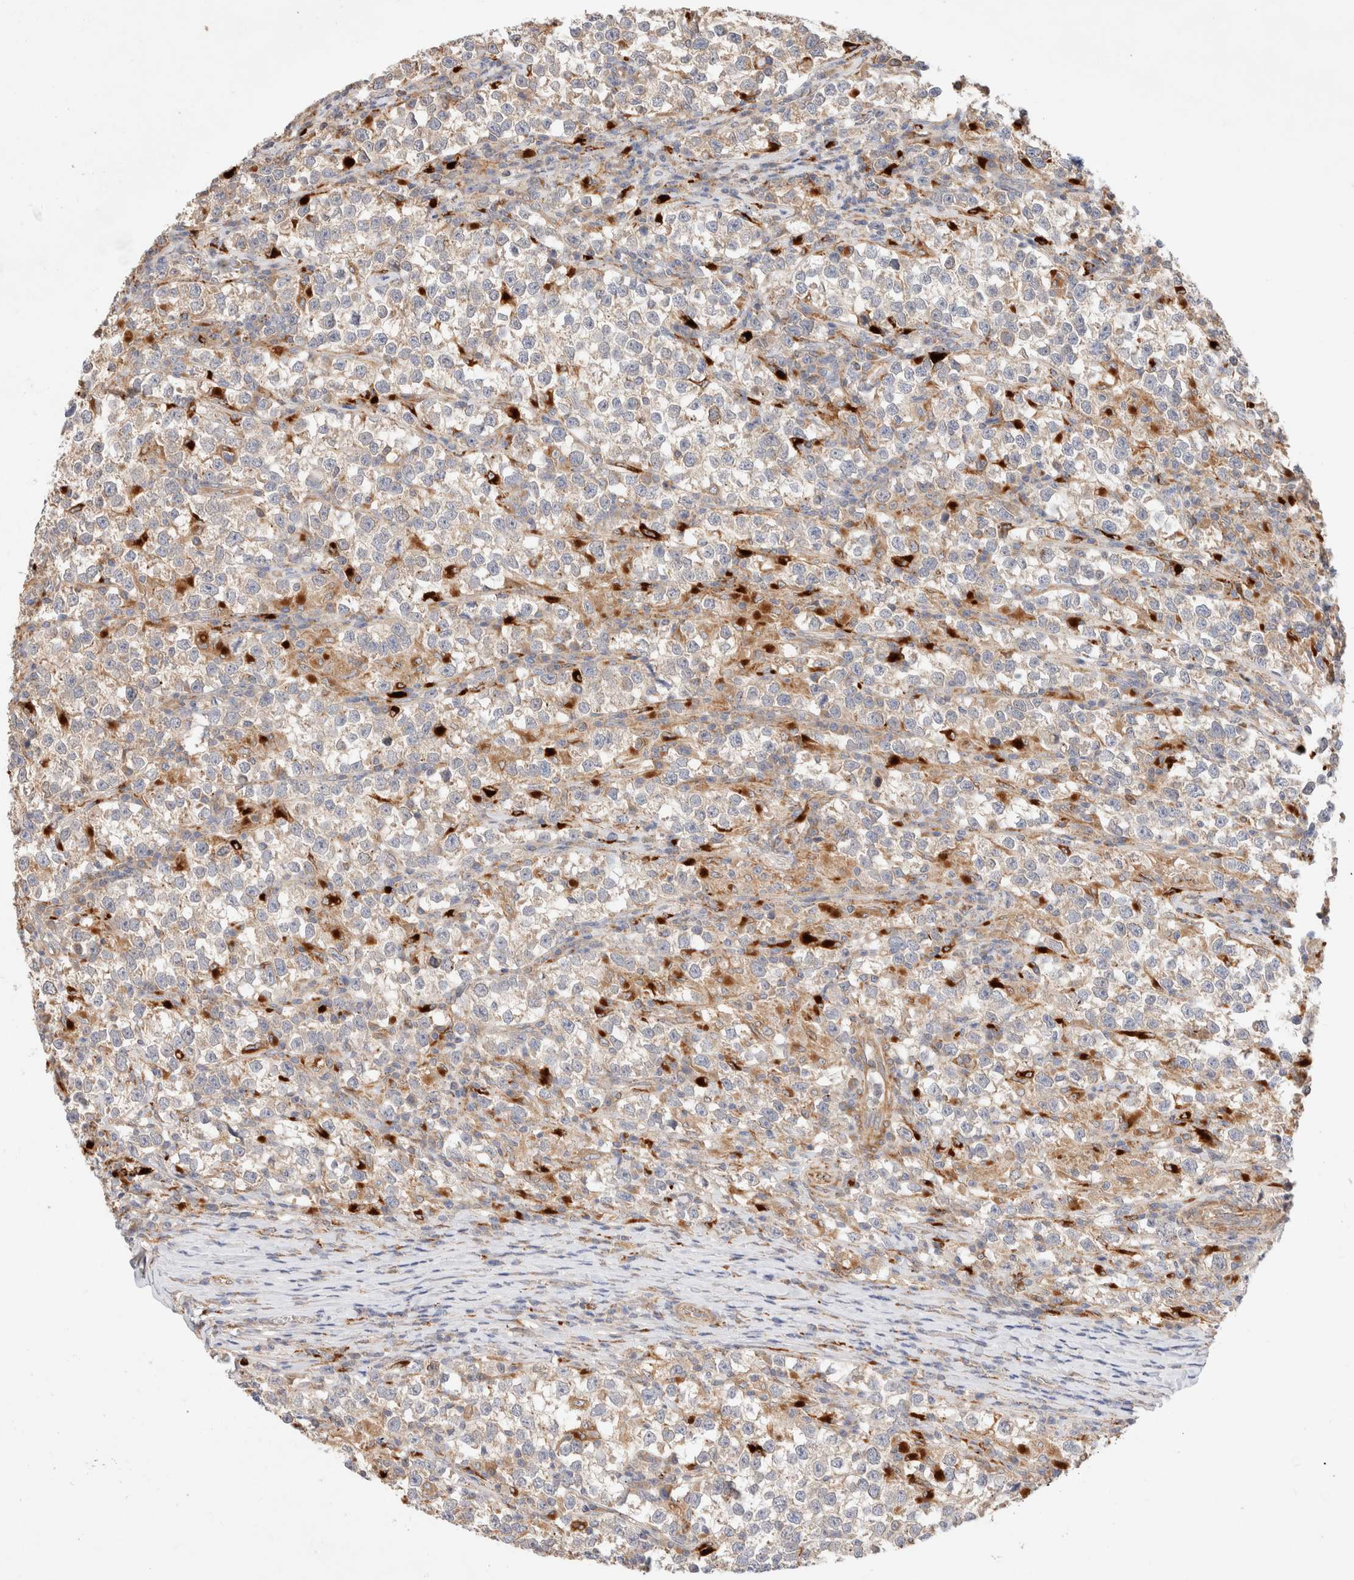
{"staining": {"intensity": "negative", "quantity": "none", "location": "none"}, "tissue": "testis cancer", "cell_type": "Tumor cells", "image_type": "cancer", "snomed": [{"axis": "morphology", "description": "Normal tissue, NOS"}, {"axis": "morphology", "description": "Seminoma, NOS"}, {"axis": "topography", "description": "Testis"}], "caption": "This photomicrograph is of testis cancer (seminoma) stained with immunohistochemistry to label a protein in brown with the nuclei are counter-stained blue. There is no expression in tumor cells. (DAB (3,3'-diaminobenzidine) immunohistochemistry visualized using brightfield microscopy, high magnification).", "gene": "RABEPK", "patient": {"sex": "male", "age": 43}}